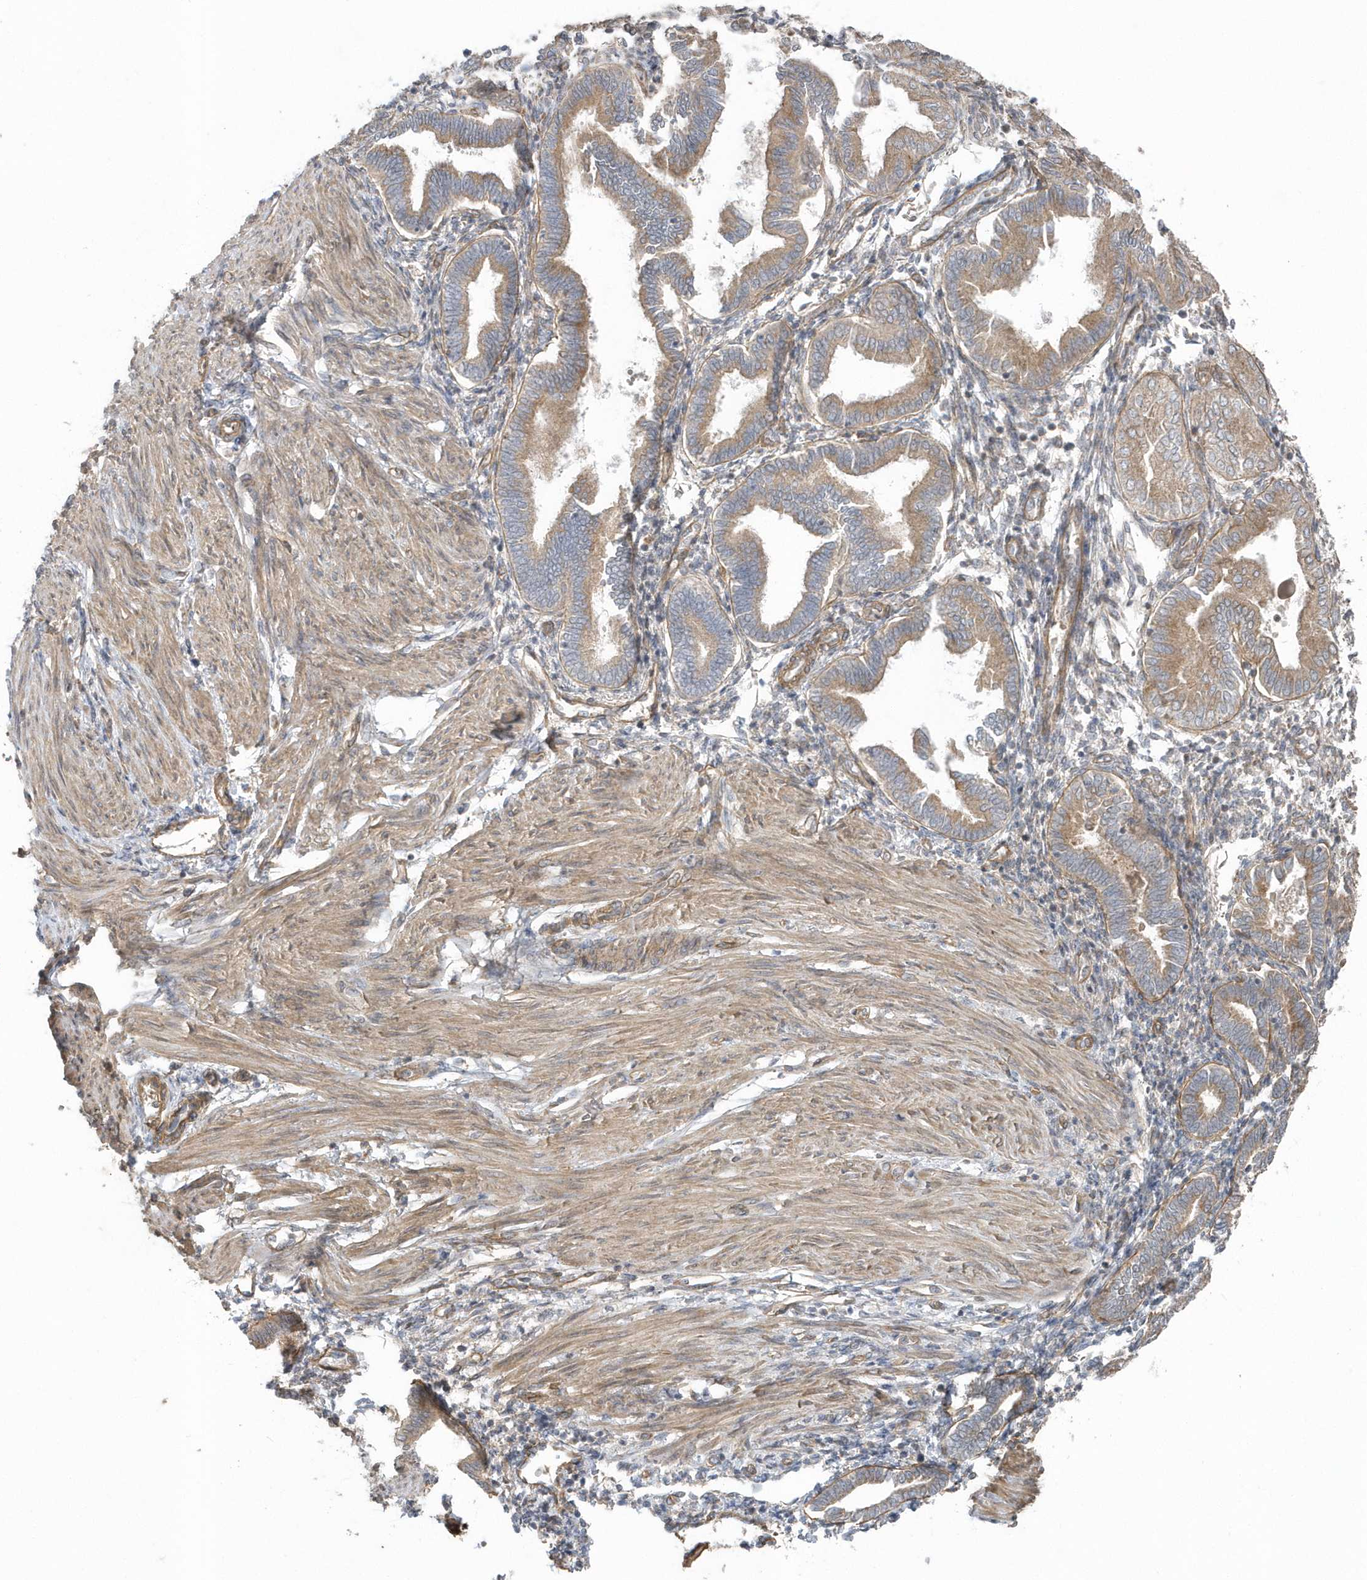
{"staining": {"intensity": "weak", "quantity": "<25%", "location": "cytoplasmic/membranous"}, "tissue": "endometrium", "cell_type": "Cells in endometrial stroma", "image_type": "normal", "snomed": [{"axis": "morphology", "description": "Normal tissue, NOS"}, {"axis": "topography", "description": "Endometrium"}], "caption": "This is an immunohistochemistry histopathology image of unremarkable endometrium. There is no positivity in cells in endometrial stroma.", "gene": "ACTR1A", "patient": {"sex": "female", "age": 53}}